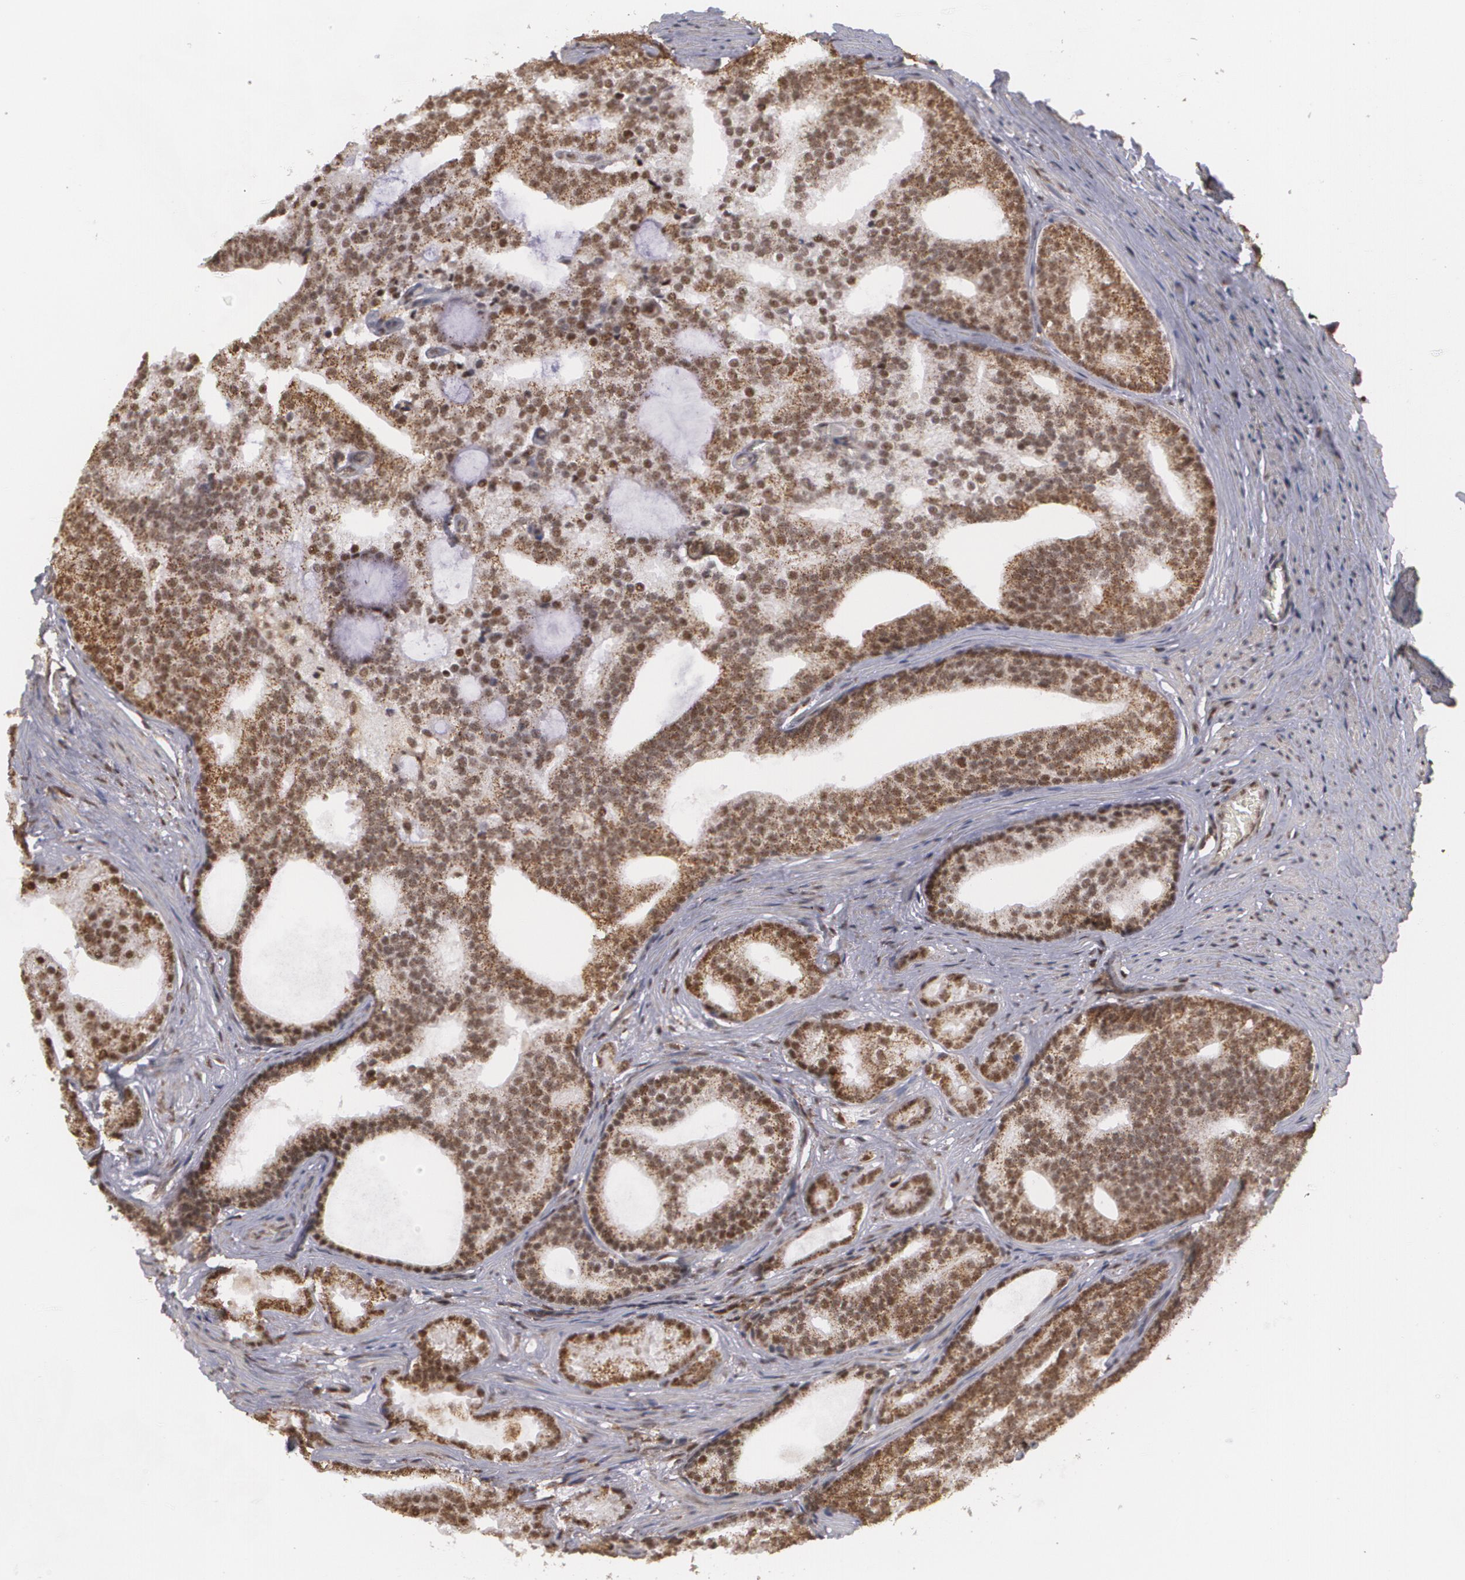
{"staining": {"intensity": "moderate", "quantity": ">75%", "location": "nuclear"}, "tissue": "prostate cancer", "cell_type": "Tumor cells", "image_type": "cancer", "snomed": [{"axis": "morphology", "description": "Adenocarcinoma, Low grade"}, {"axis": "topography", "description": "Prostate"}], "caption": "Human adenocarcinoma (low-grade) (prostate) stained with a brown dye reveals moderate nuclear positive positivity in approximately >75% of tumor cells.", "gene": "MXD1", "patient": {"sex": "male", "age": 71}}